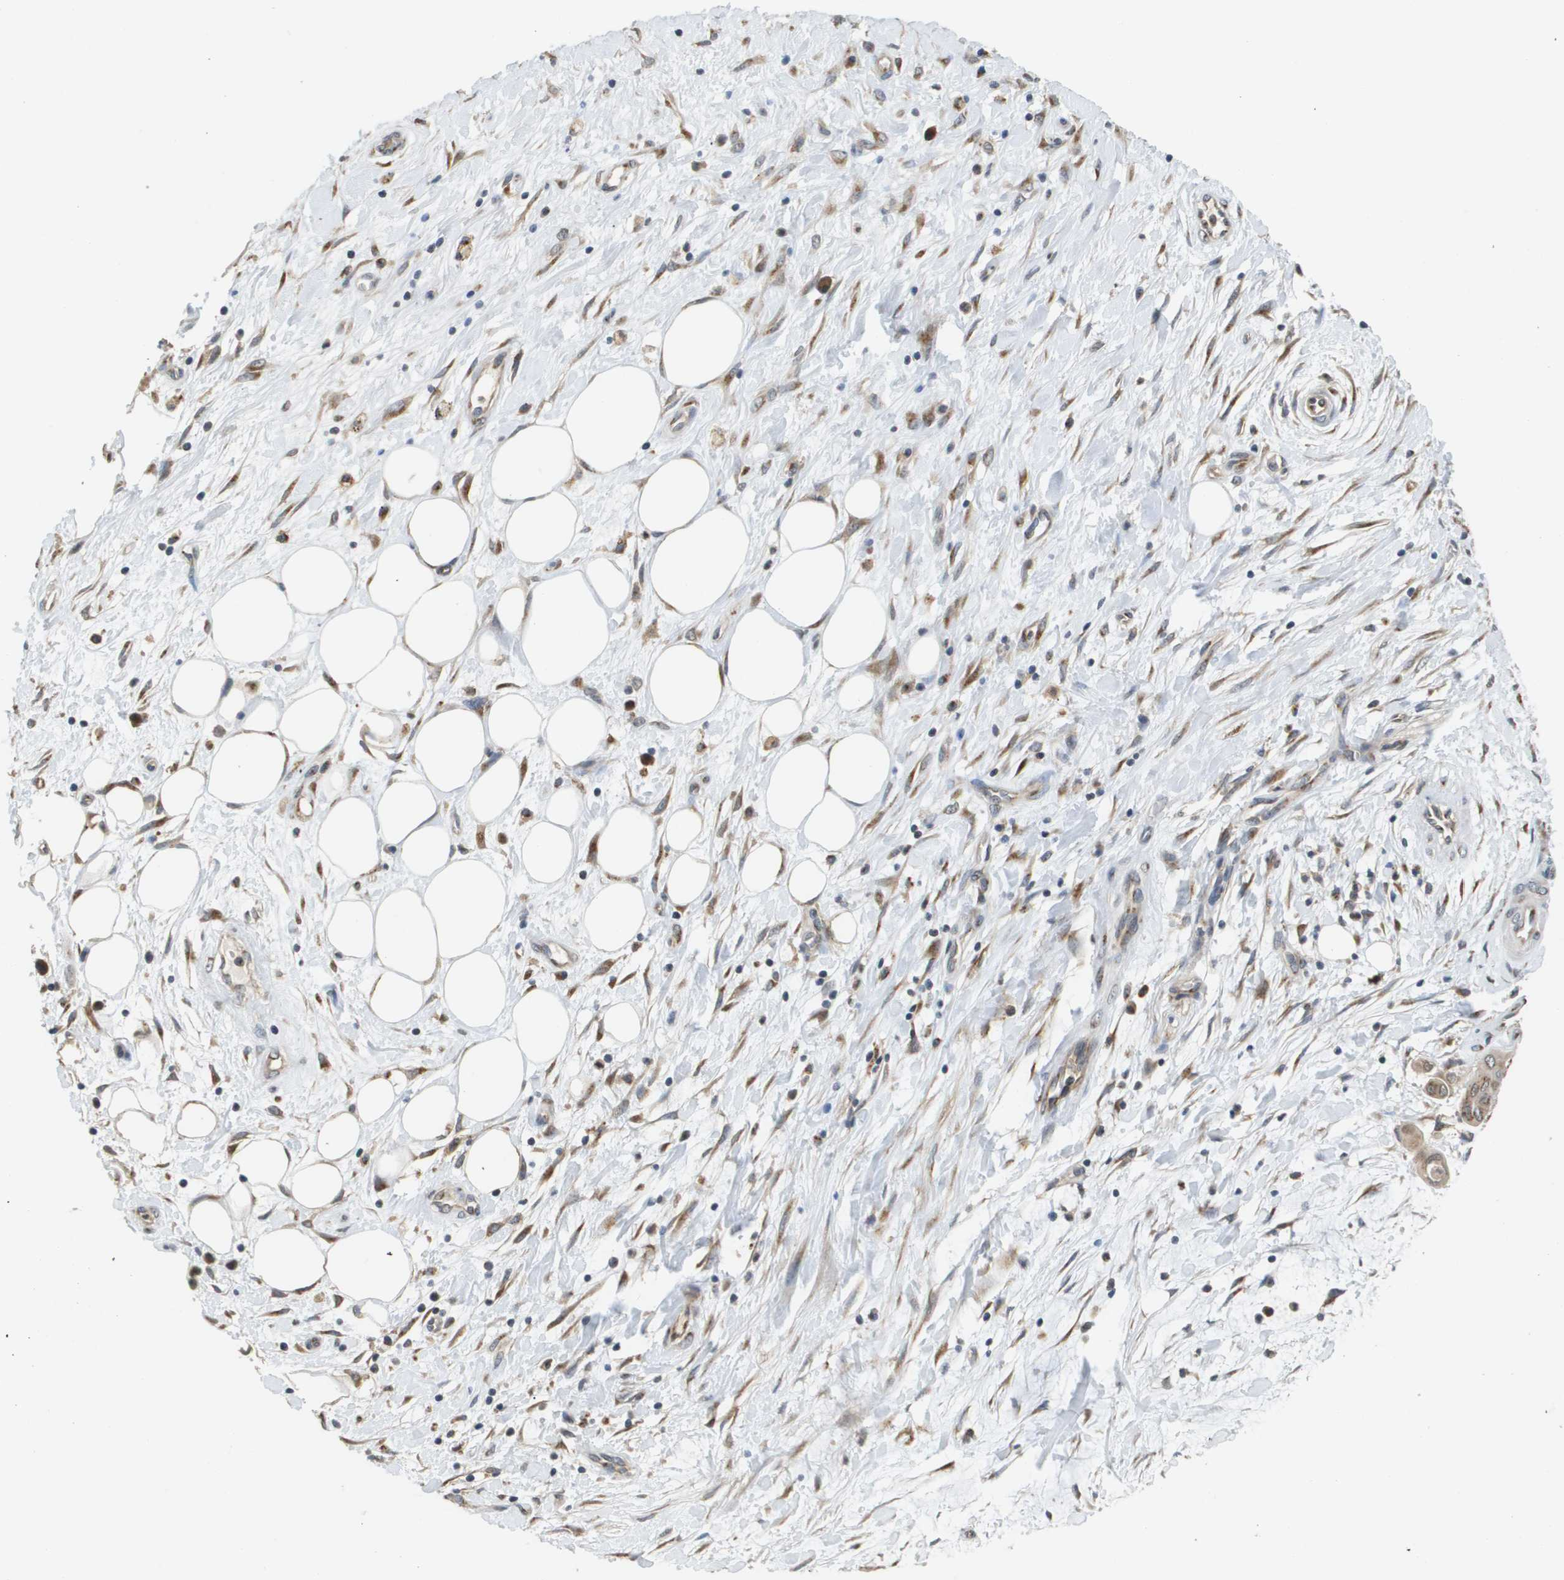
{"staining": {"intensity": "moderate", "quantity": ">75%", "location": "cytoplasmic/membranous"}, "tissue": "pancreatic cancer", "cell_type": "Tumor cells", "image_type": "cancer", "snomed": [{"axis": "morphology", "description": "Adenocarcinoma, NOS"}, {"axis": "topography", "description": "Pancreas"}], "caption": "Adenocarcinoma (pancreatic) was stained to show a protein in brown. There is medium levels of moderate cytoplasmic/membranous expression in approximately >75% of tumor cells.", "gene": "PCK1", "patient": {"sex": "female", "age": 75}}